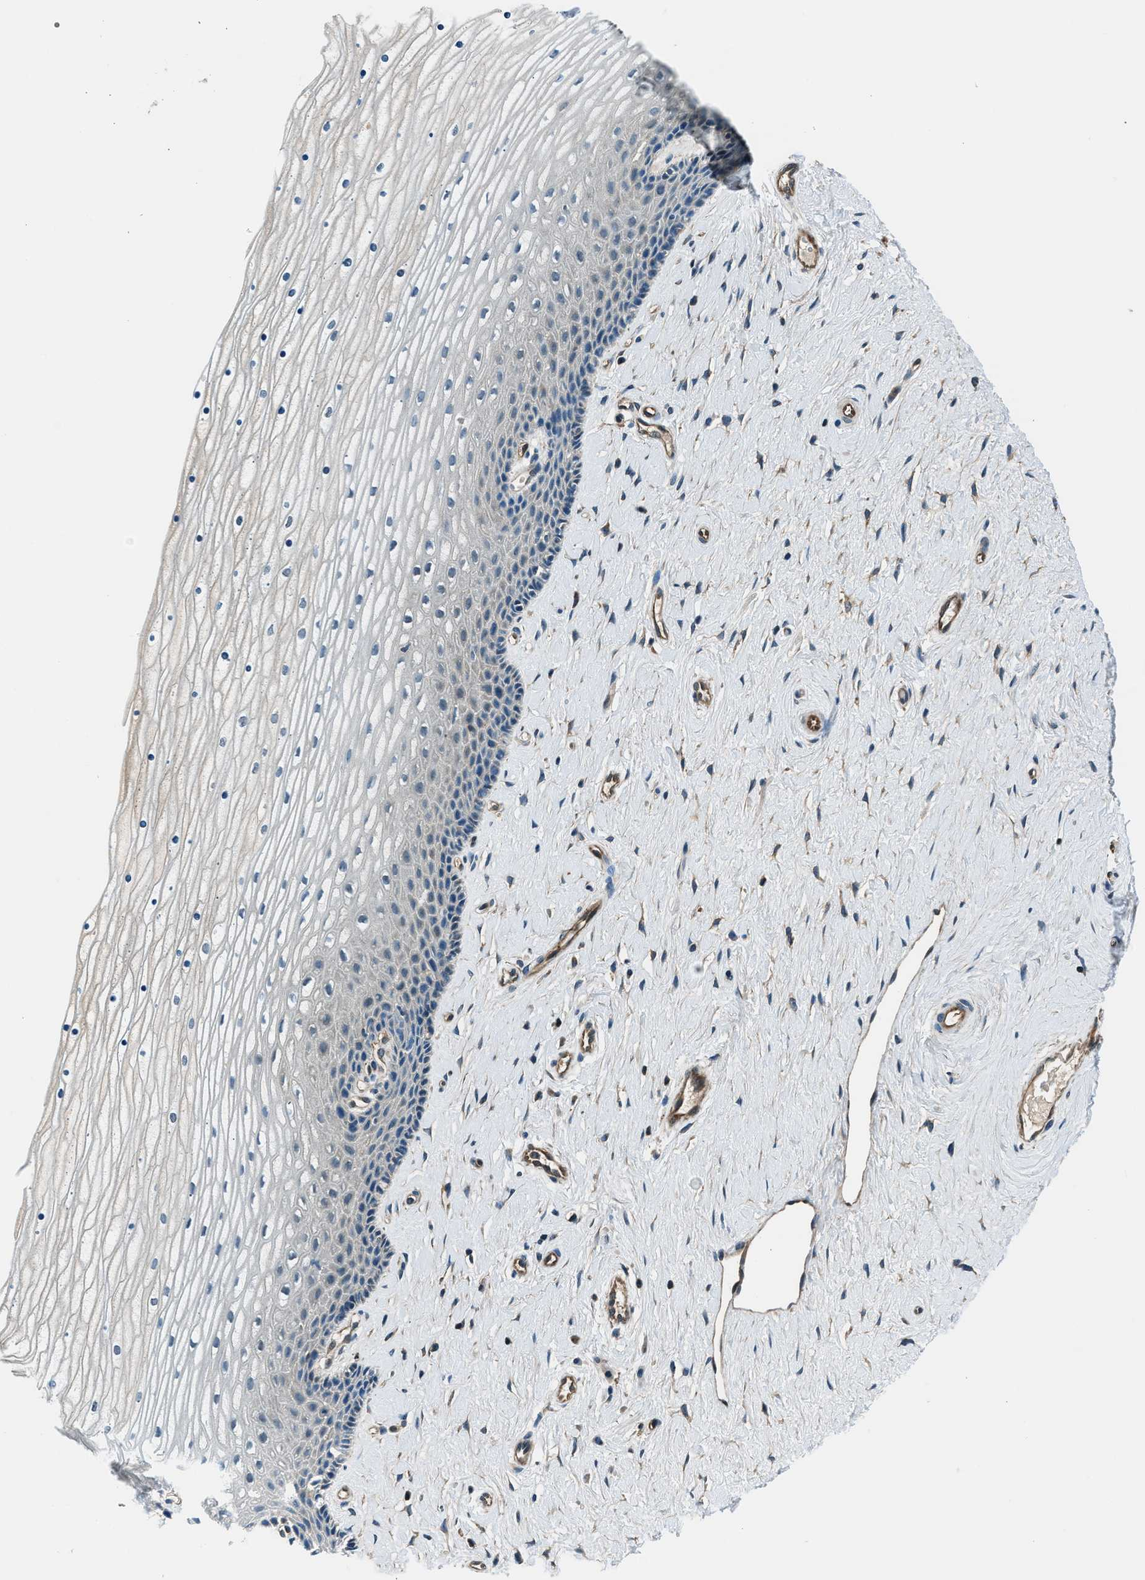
{"staining": {"intensity": "negative", "quantity": "none", "location": "none"}, "tissue": "cervix", "cell_type": "Squamous epithelial cells", "image_type": "normal", "snomed": [{"axis": "morphology", "description": "Normal tissue, NOS"}, {"axis": "topography", "description": "Cervix"}], "caption": "This is an immunohistochemistry photomicrograph of unremarkable human cervix. There is no expression in squamous epithelial cells.", "gene": "SLC19A2", "patient": {"sex": "female", "age": 39}}